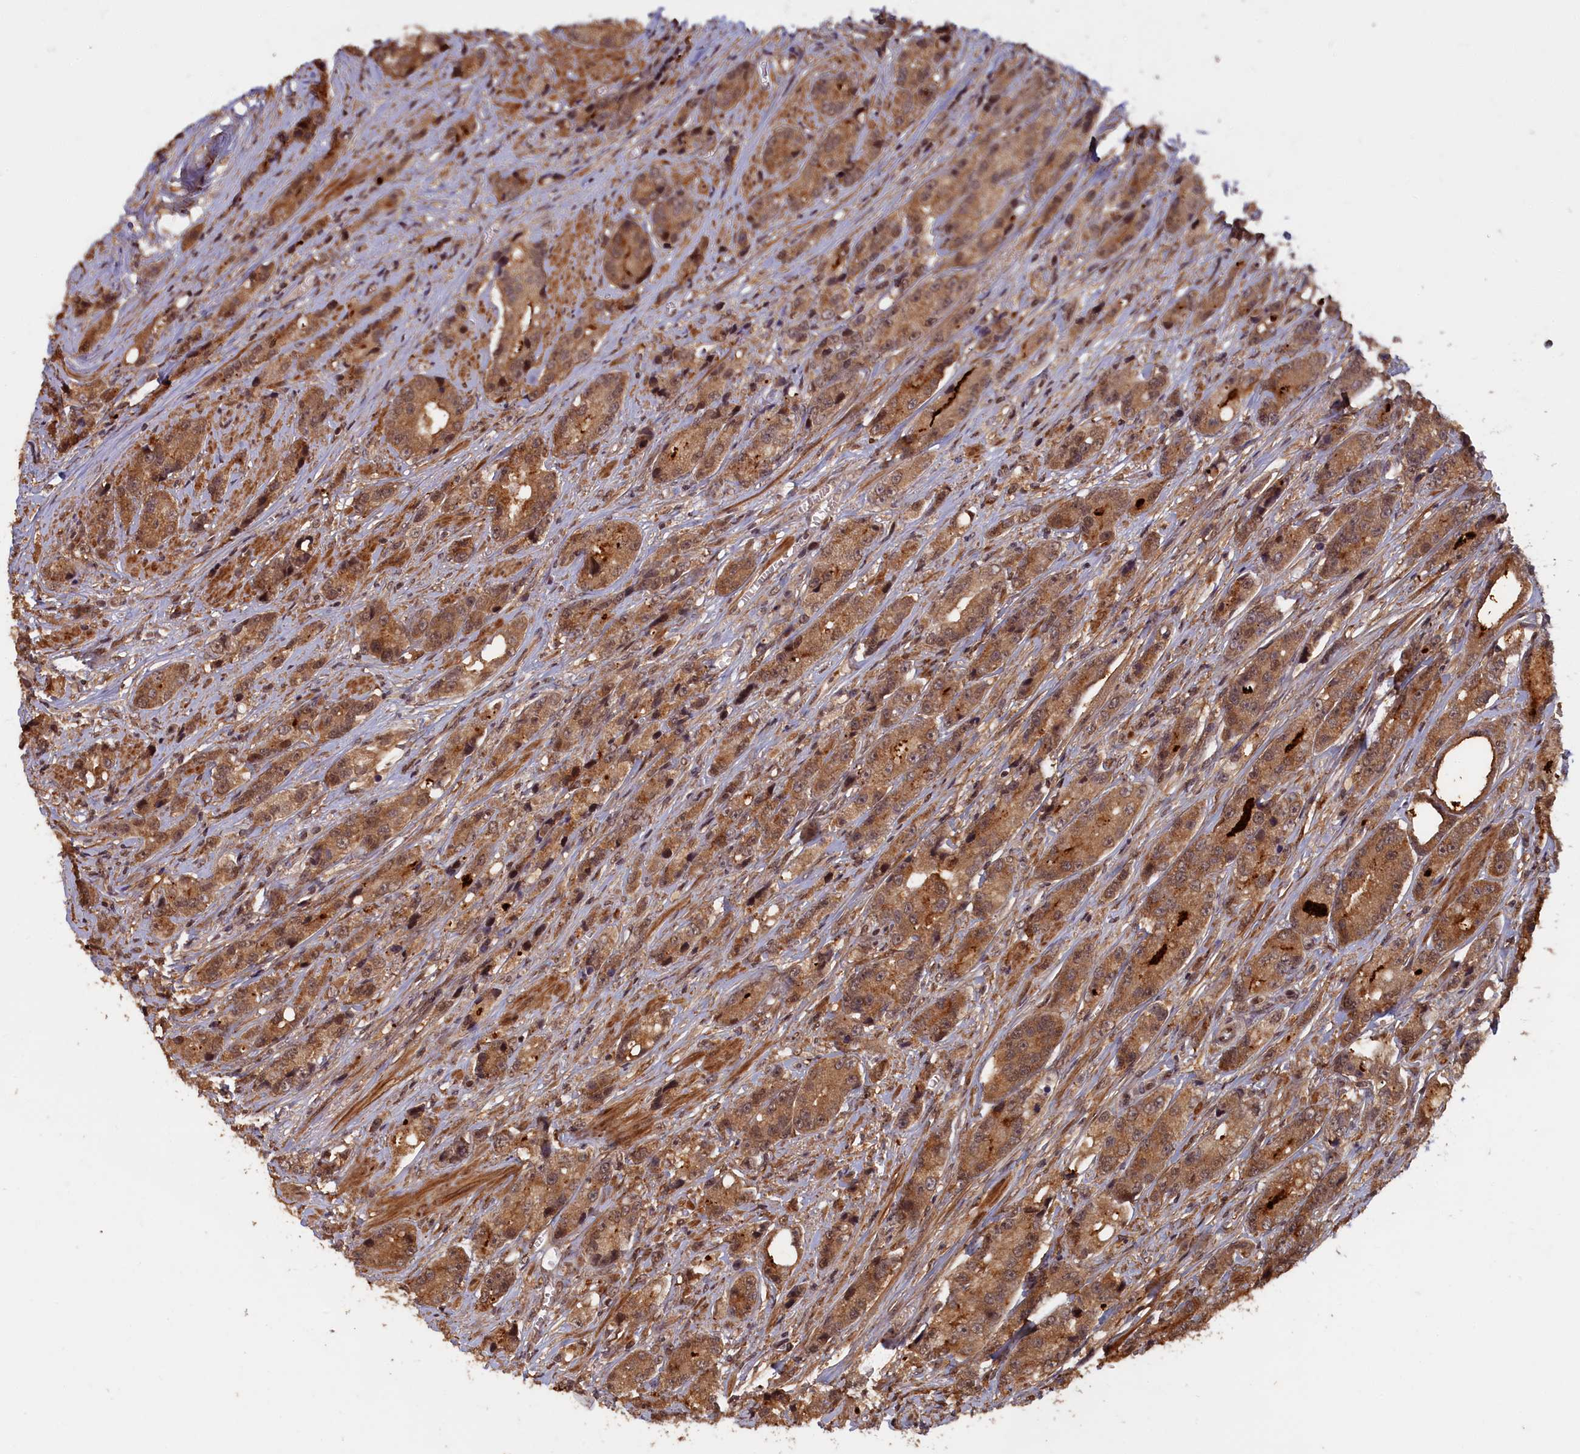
{"staining": {"intensity": "moderate", "quantity": ">75%", "location": "cytoplasmic/membranous,nuclear"}, "tissue": "prostate cancer", "cell_type": "Tumor cells", "image_type": "cancer", "snomed": [{"axis": "morphology", "description": "Adenocarcinoma, High grade"}, {"axis": "topography", "description": "Prostate"}], "caption": "Protein staining by immunohistochemistry (IHC) shows moderate cytoplasmic/membranous and nuclear staining in about >75% of tumor cells in prostate cancer (adenocarcinoma (high-grade)). Nuclei are stained in blue.", "gene": "HIF3A", "patient": {"sex": "male", "age": 74}}